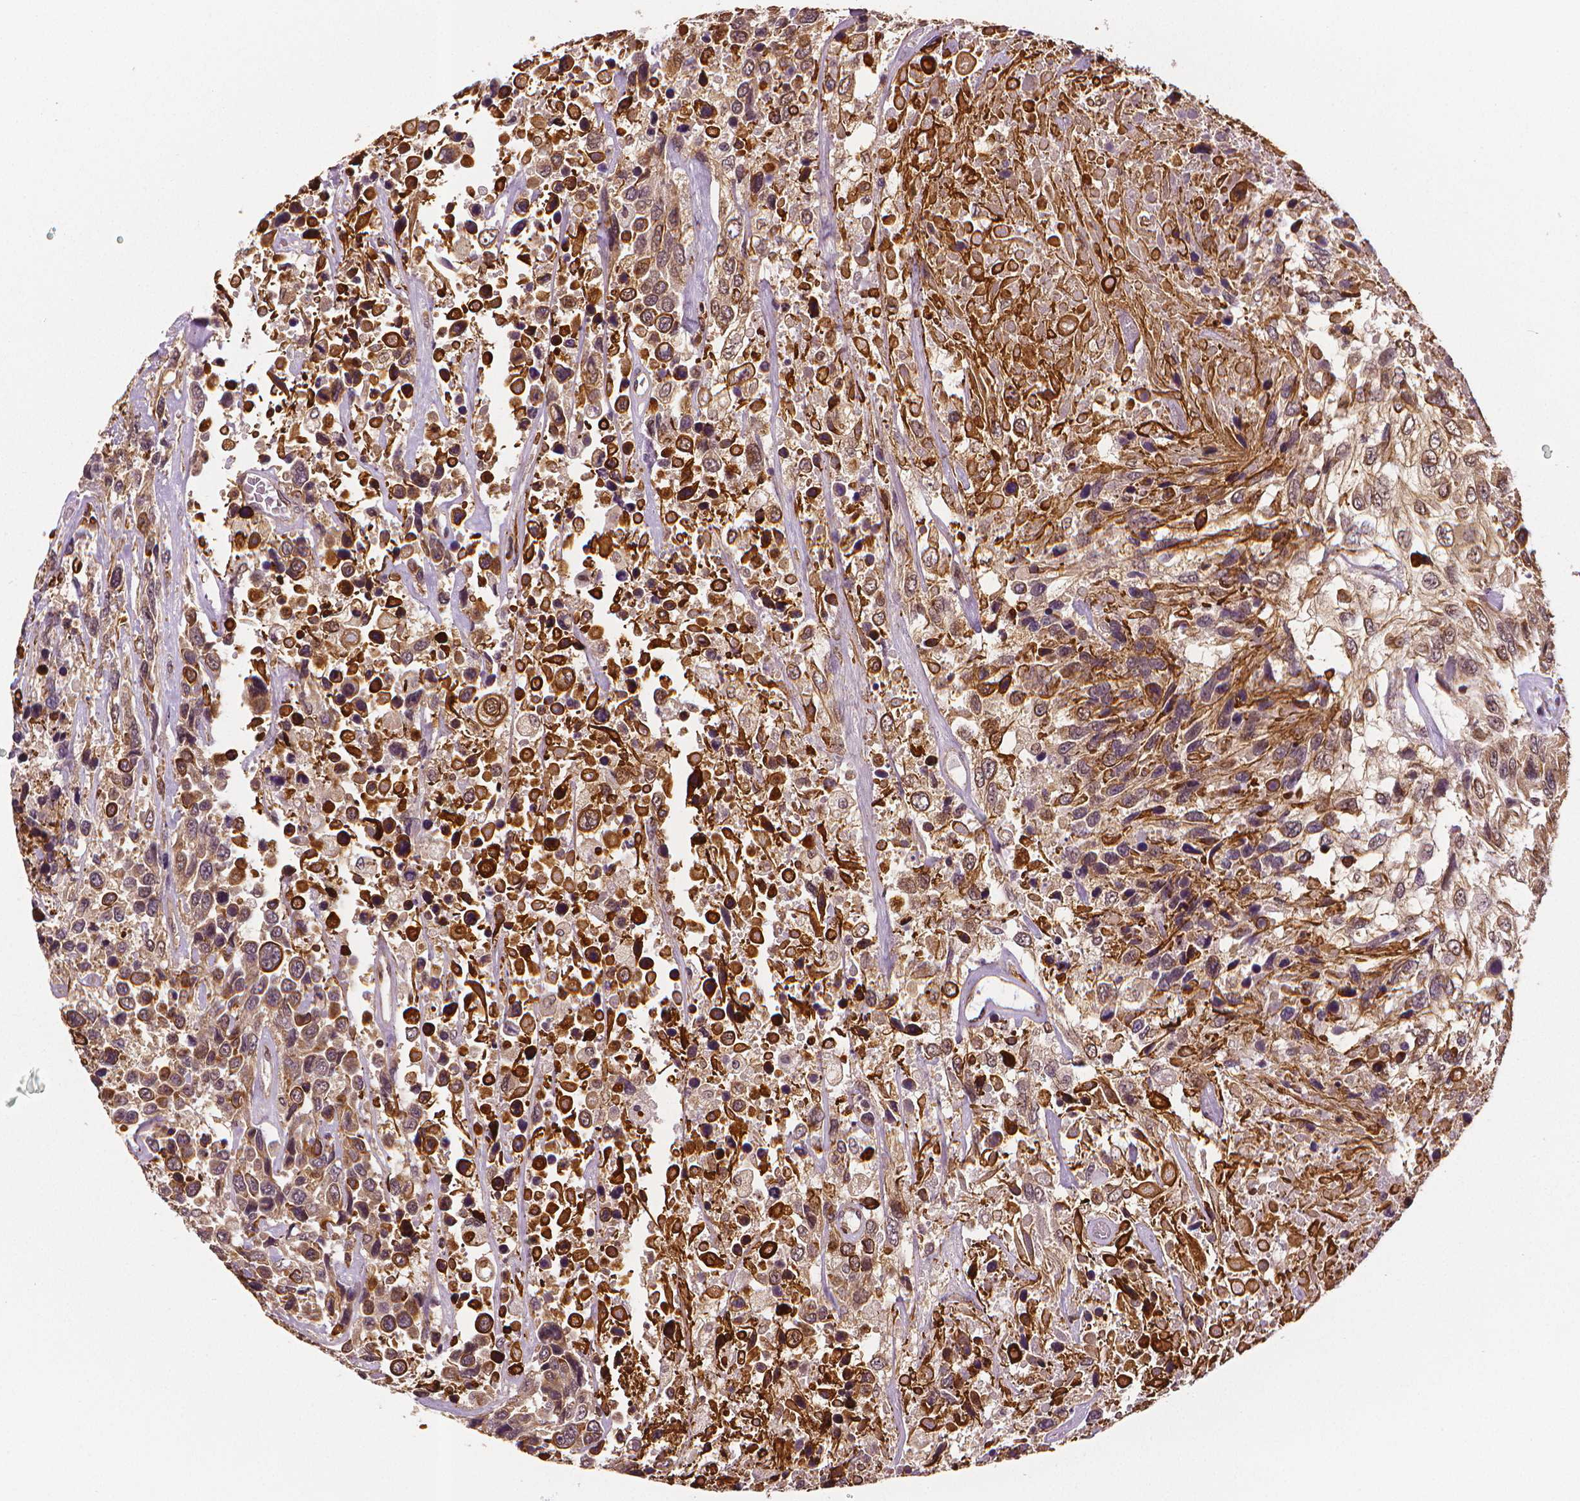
{"staining": {"intensity": "moderate", "quantity": "<25%", "location": "cytoplasmic/membranous"}, "tissue": "urothelial cancer", "cell_type": "Tumor cells", "image_type": "cancer", "snomed": [{"axis": "morphology", "description": "Urothelial carcinoma, High grade"}, {"axis": "topography", "description": "Urinary bladder"}], "caption": "A micrograph of urothelial cancer stained for a protein demonstrates moderate cytoplasmic/membranous brown staining in tumor cells.", "gene": "STAT3", "patient": {"sex": "female", "age": 70}}